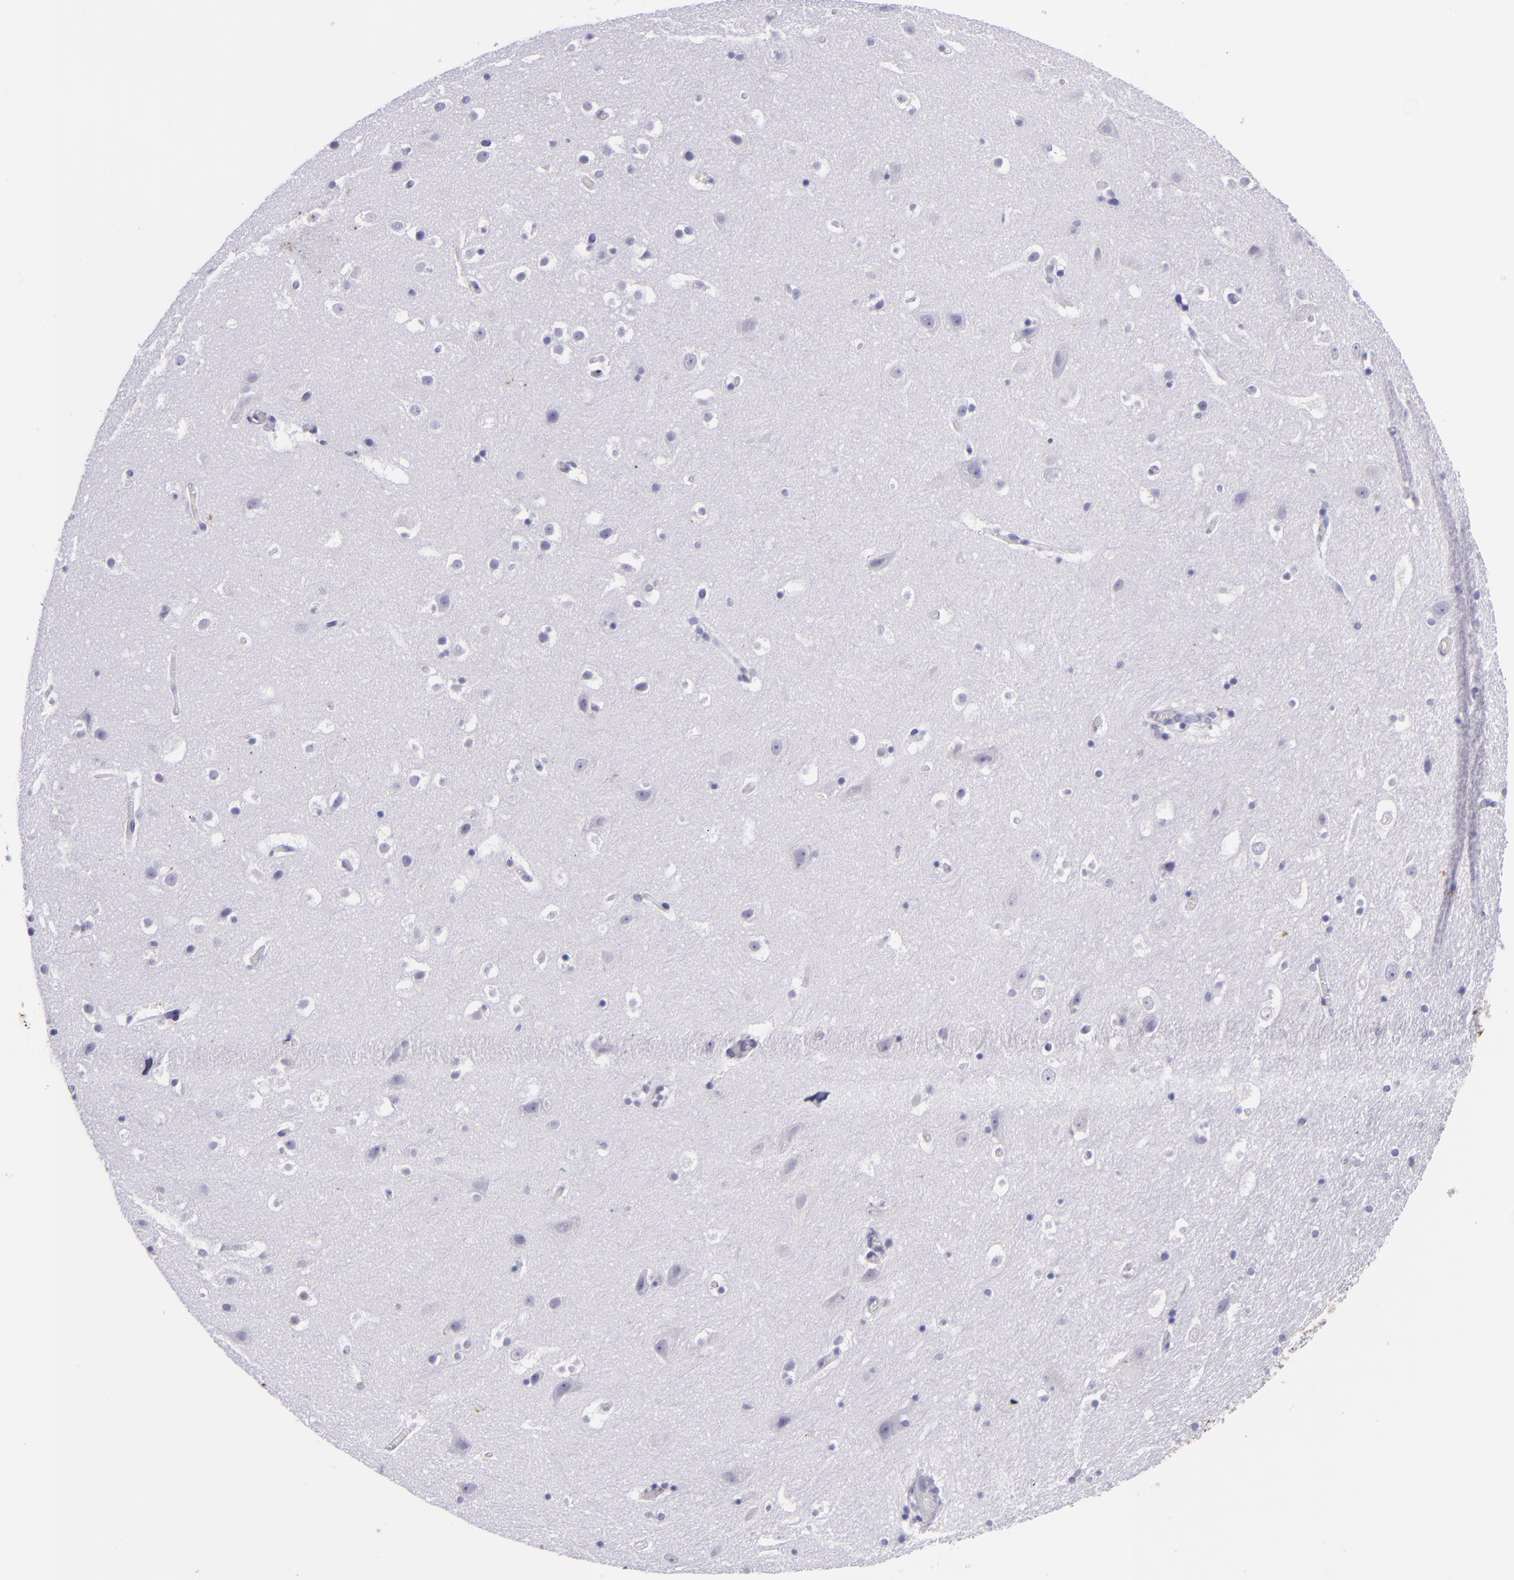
{"staining": {"intensity": "negative", "quantity": "none", "location": "none"}, "tissue": "hippocampus", "cell_type": "Glial cells", "image_type": "normal", "snomed": [{"axis": "morphology", "description": "Normal tissue, NOS"}, {"axis": "topography", "description": "Hippocampus"}], "caption": "An image of hippocampus stained for a protein displays no brown staining in glial cells. (DAB IHC with hematoxylin counter stain).", "gene": "KRT4", "patient": {"sex": "male", "age": 45}}